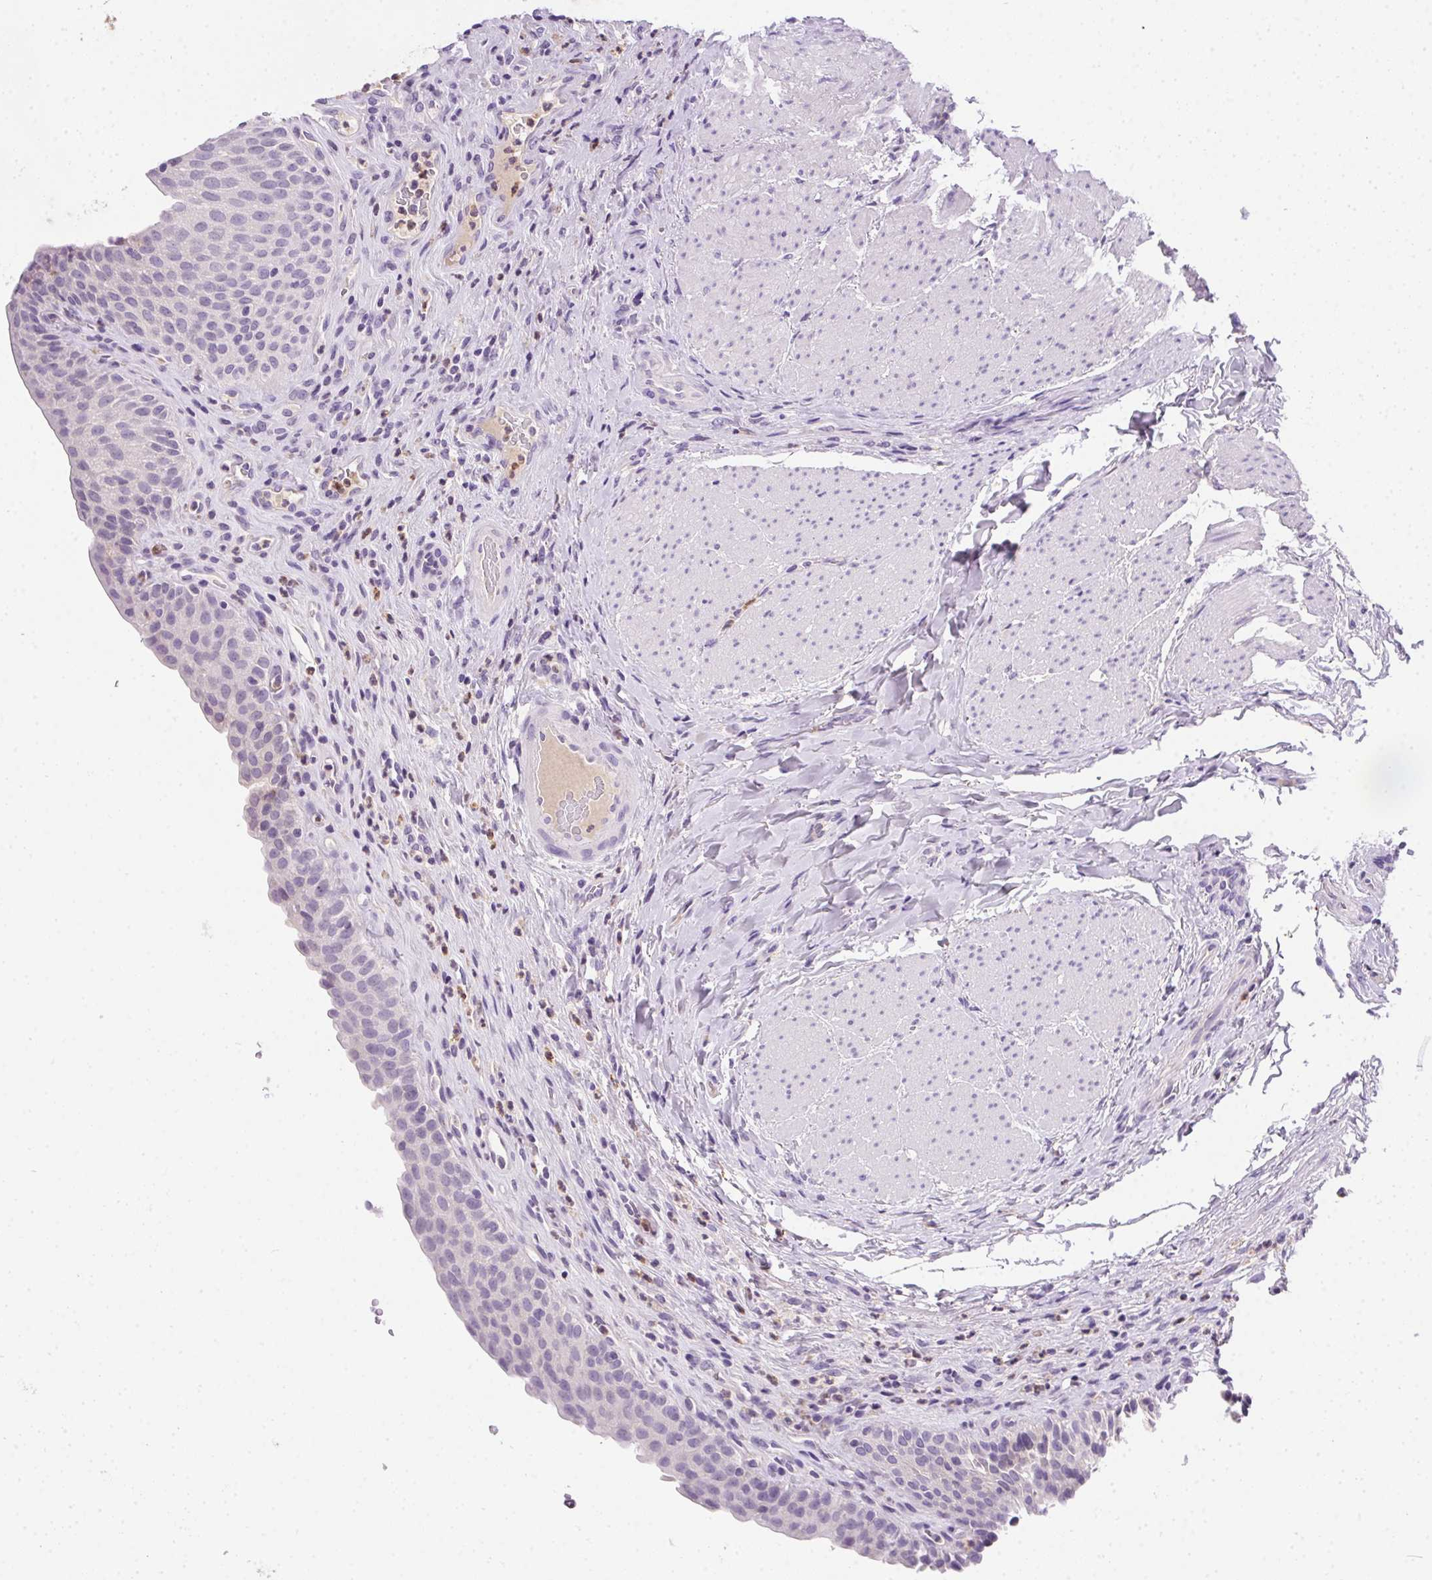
{"staining": {"intensity": "negative", "quantity": "none", "location": "none"}, "tissue": "urinary bladder", "cell_type": "Urothelial cells", "image_type": "normal", "snomed": [{"axis": "morphology", "description": "Normal tissue, NOS"}, {"axis": "topography", "description": "Urinary bladder"}, {"axis": "topography", "description": "Peripheral nerve tissue"}], "caption": "High magnification brightfield microscopy of unremarkable urinary bladder stained with DAB (brown) and counterstained with hematoxylin (blue): urothelial cells show no significant positivity. (Immunohistochemistry (ihc), brightfield microscopy, high magnification).", "gene": "SSTR4", "patient": {"sex": "male", "age": 66}}